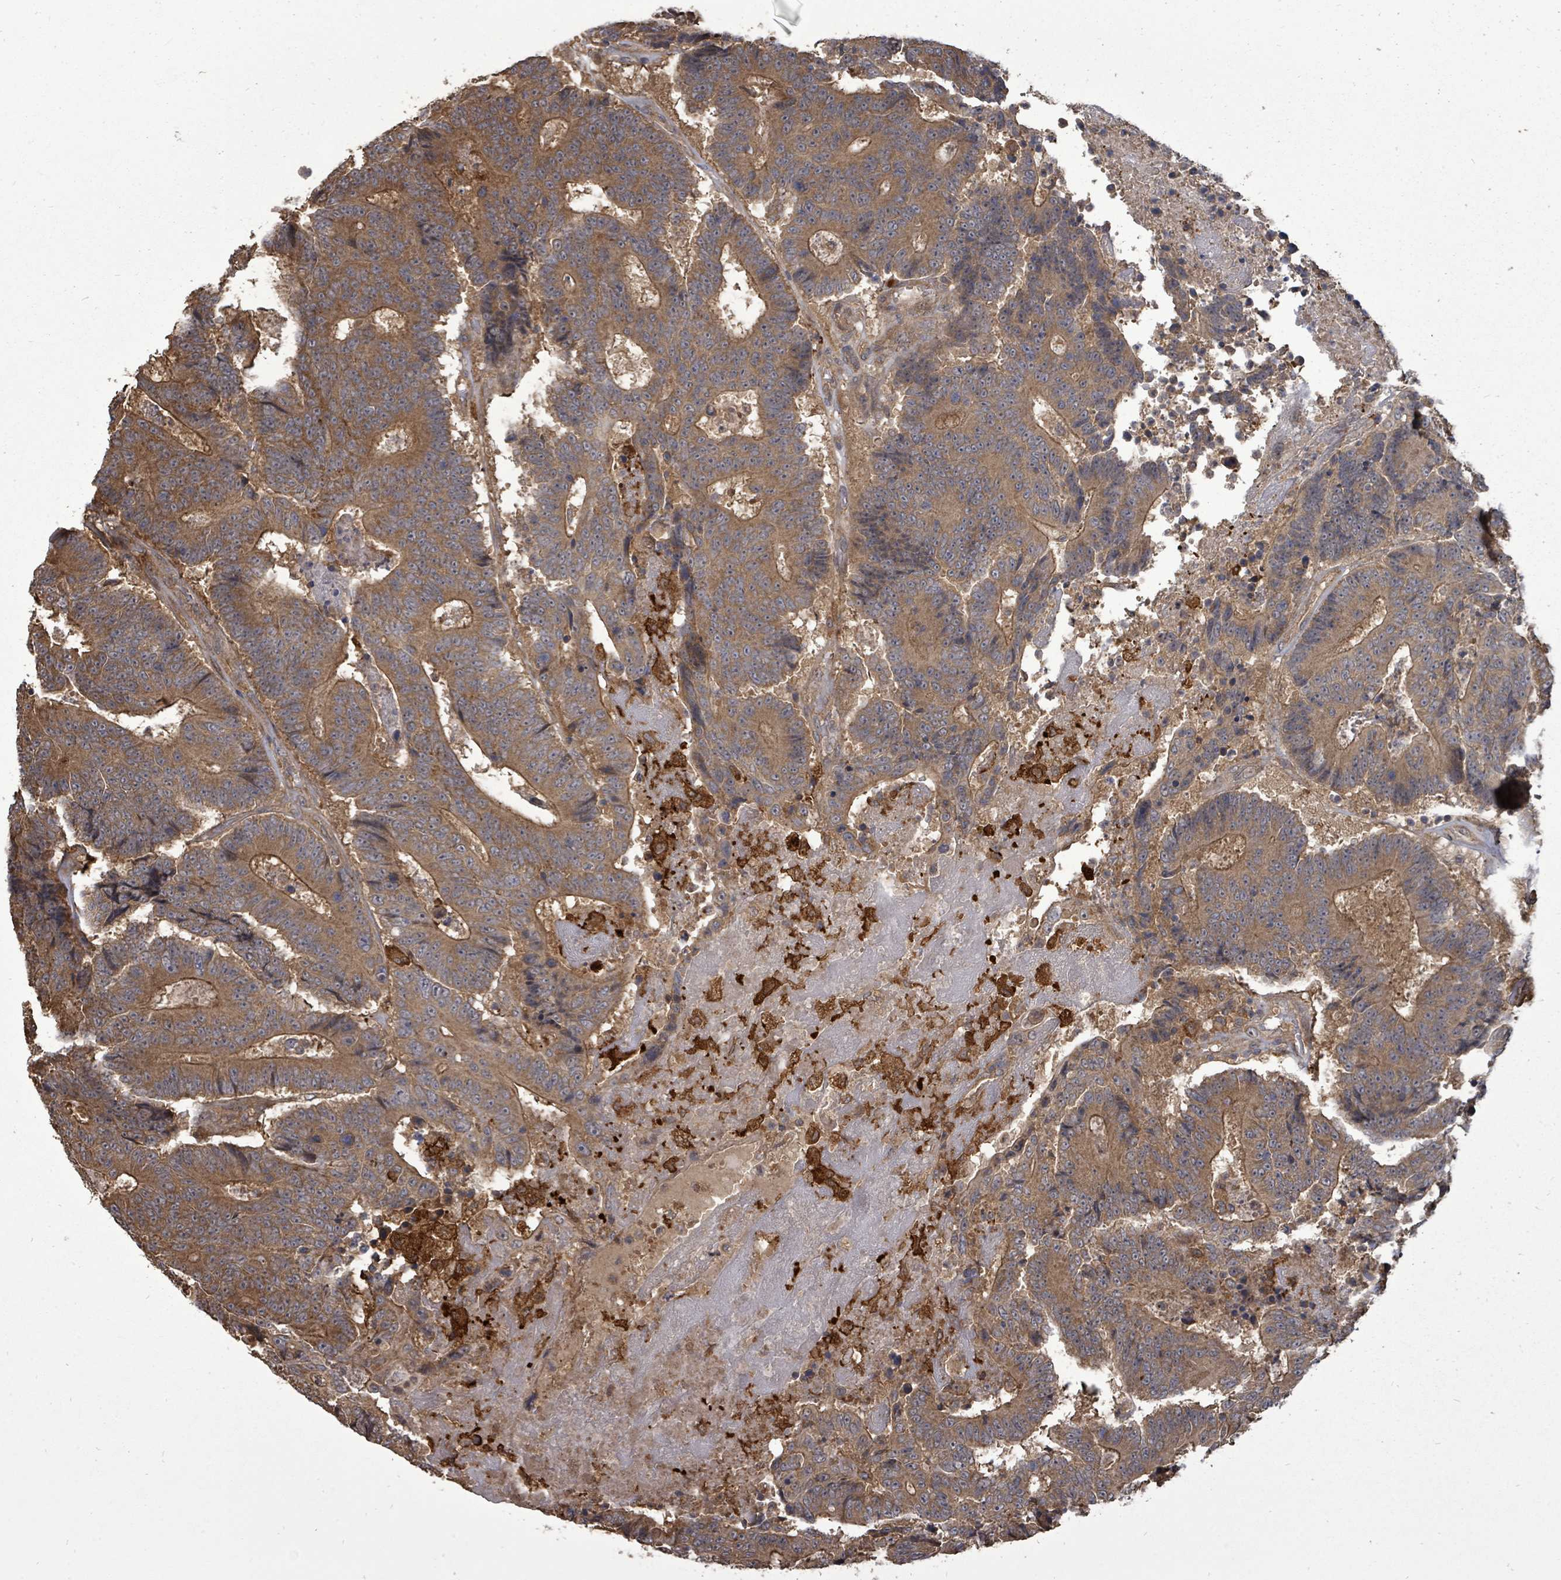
{"staining": {"intensity": "moderate", "quantity": ">75%", "location": "cytoplasmic/membranous"}, "tissue": "colorectal cancer", "cell_type": "Tumor cells", "image_type": "cancer", "snomed": [{"axis": "morphology", "description": "Adenocarcinoma, NOS"}, {"axis": "topography", "description": "Colon"}], "caption": "Moderate cytoplasmic/membranous expression is identified in approximately >75% of tumor cells in adenocarcinoma (colorectal). Nuclei are stained in blue.", "gene": "EIF3C", "patient": {"sex": "male", "age": 83}}